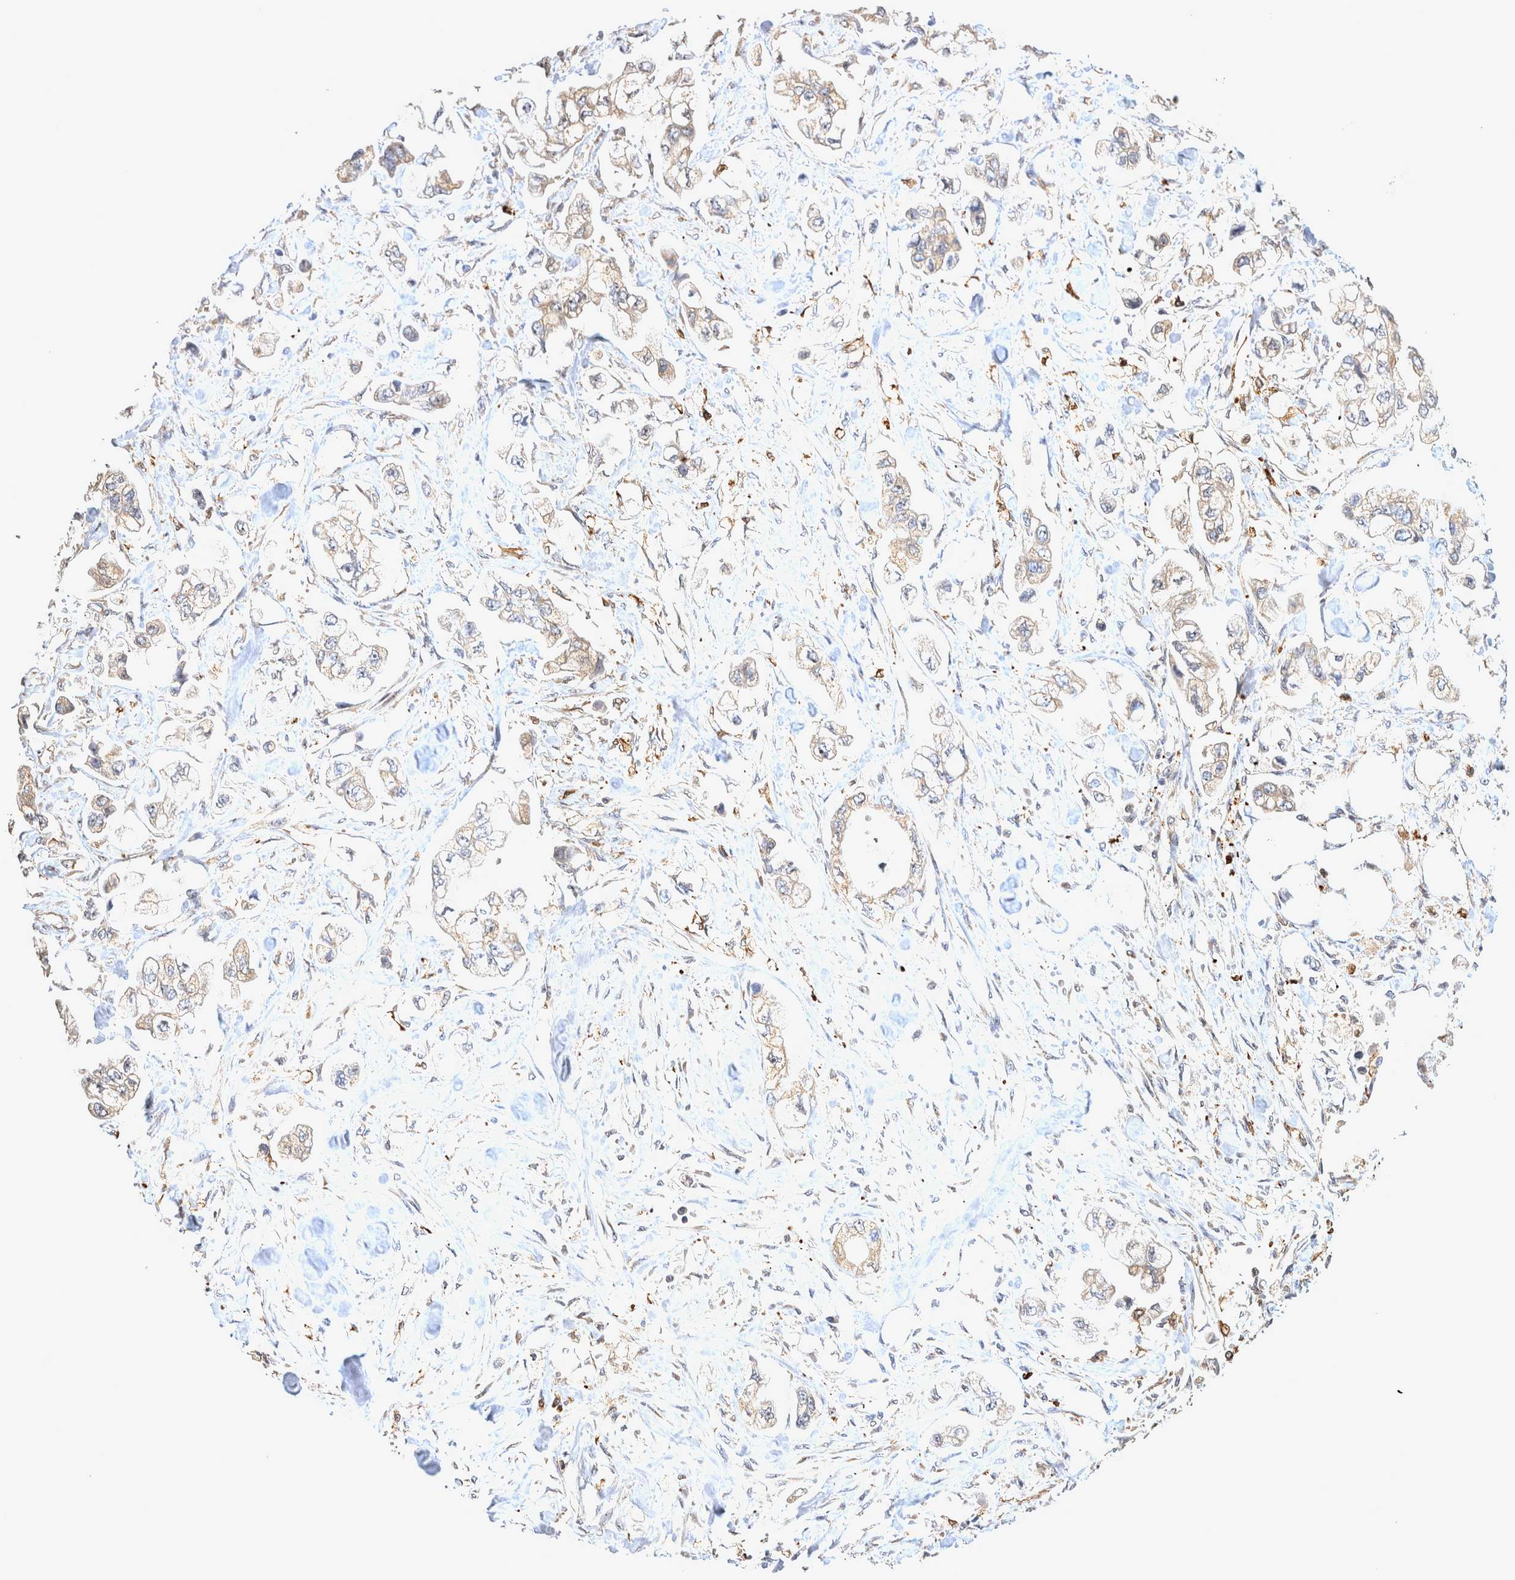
{"staining": {"intensity": "weak", "quantity": "25%-75%", "location": "cytoplasmic/membranous"}, "tissue": "stomach cancer", "cell_type": "Tumor cells", "image_type": "cancer", "snomed": [{"axis": "morphology", "description": "Normal tissue, NOS"}, {"axis": "morphology", "description": "Adenocarcinoma, NOS"}, {"axis": "topography", "description": "Stomach"}], "caption": "Adenocarcinoma (stomach) stained with a brown dye demonstrates weak cytoplasmic/membranous positive expression in about 25%-75% of tumor cells.", "gene": "ATXN2", "patient": {"sex": "male", "age": 62}}